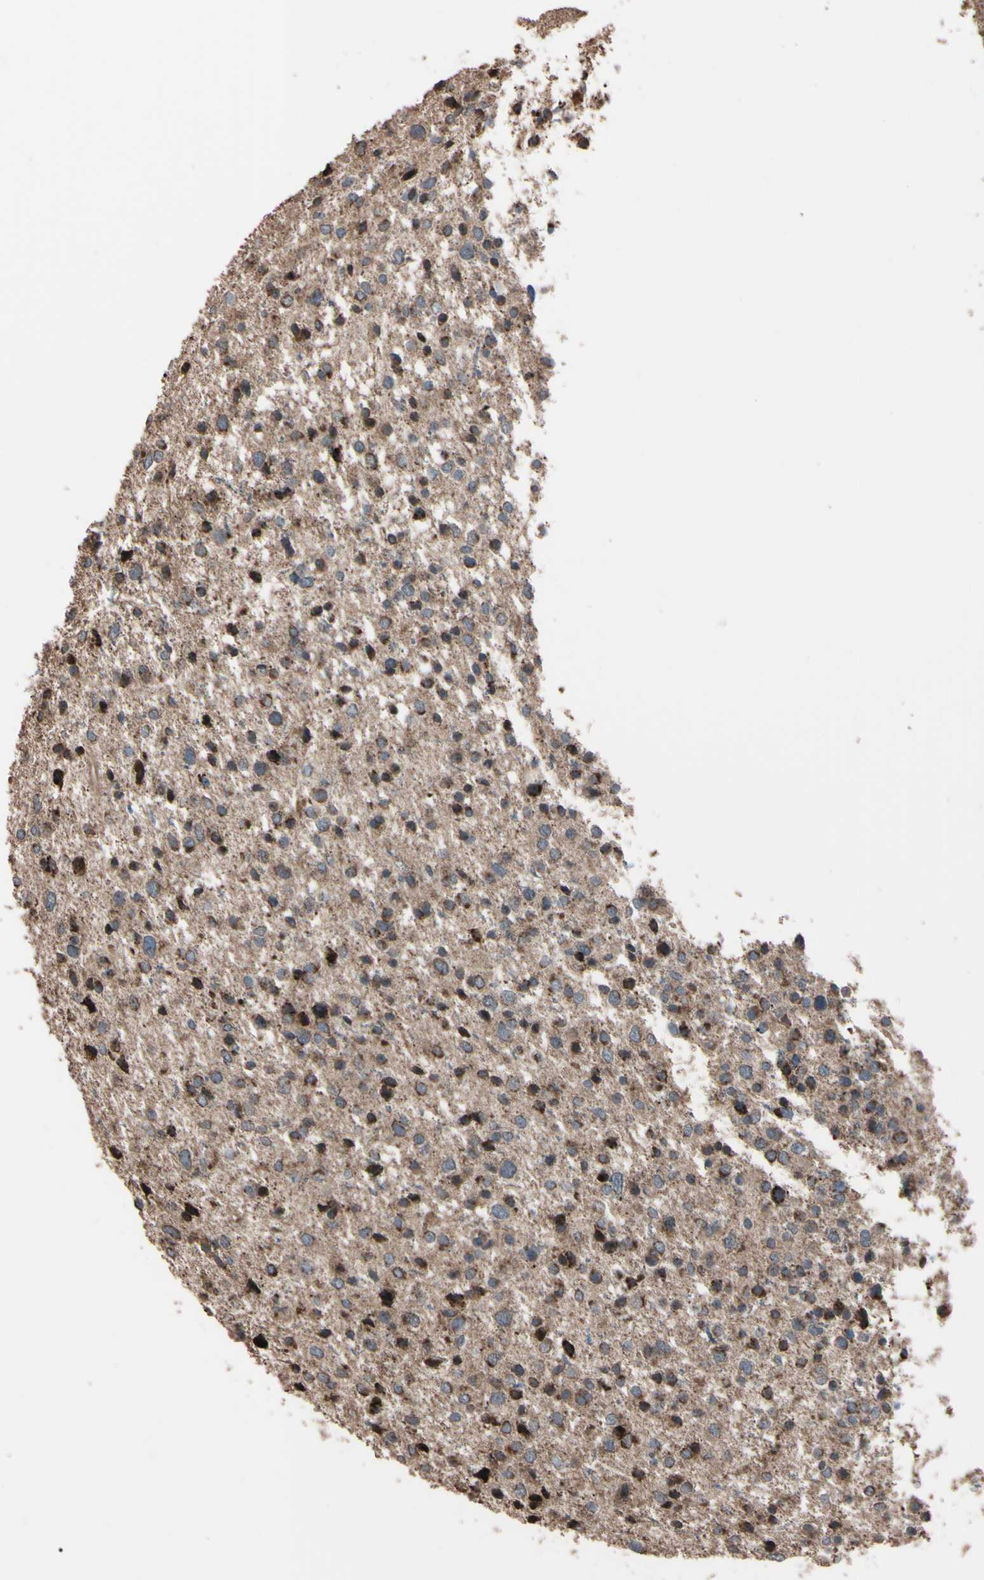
{"staining": {"intensity": "moderate", "quantity": "25%-75%", "location": "cytoplasmic/membranous"}, "tissue": "glioma", "cell_type": "Tumor cells", "image_type": "cancer", "snomed": [{"axis": "morphology", "description": "Glioma, malignant, Low grade"}, {"axis": "topography", "description": "Brain"}], "caption": "Protein expression analysis of human glioma reveals moderate cytoplasmic/membranous positivity in about 25%-75% of tumor cells.", "gene": "TNFRSF1A", "patient": {"sex": "female", "age": 37}}